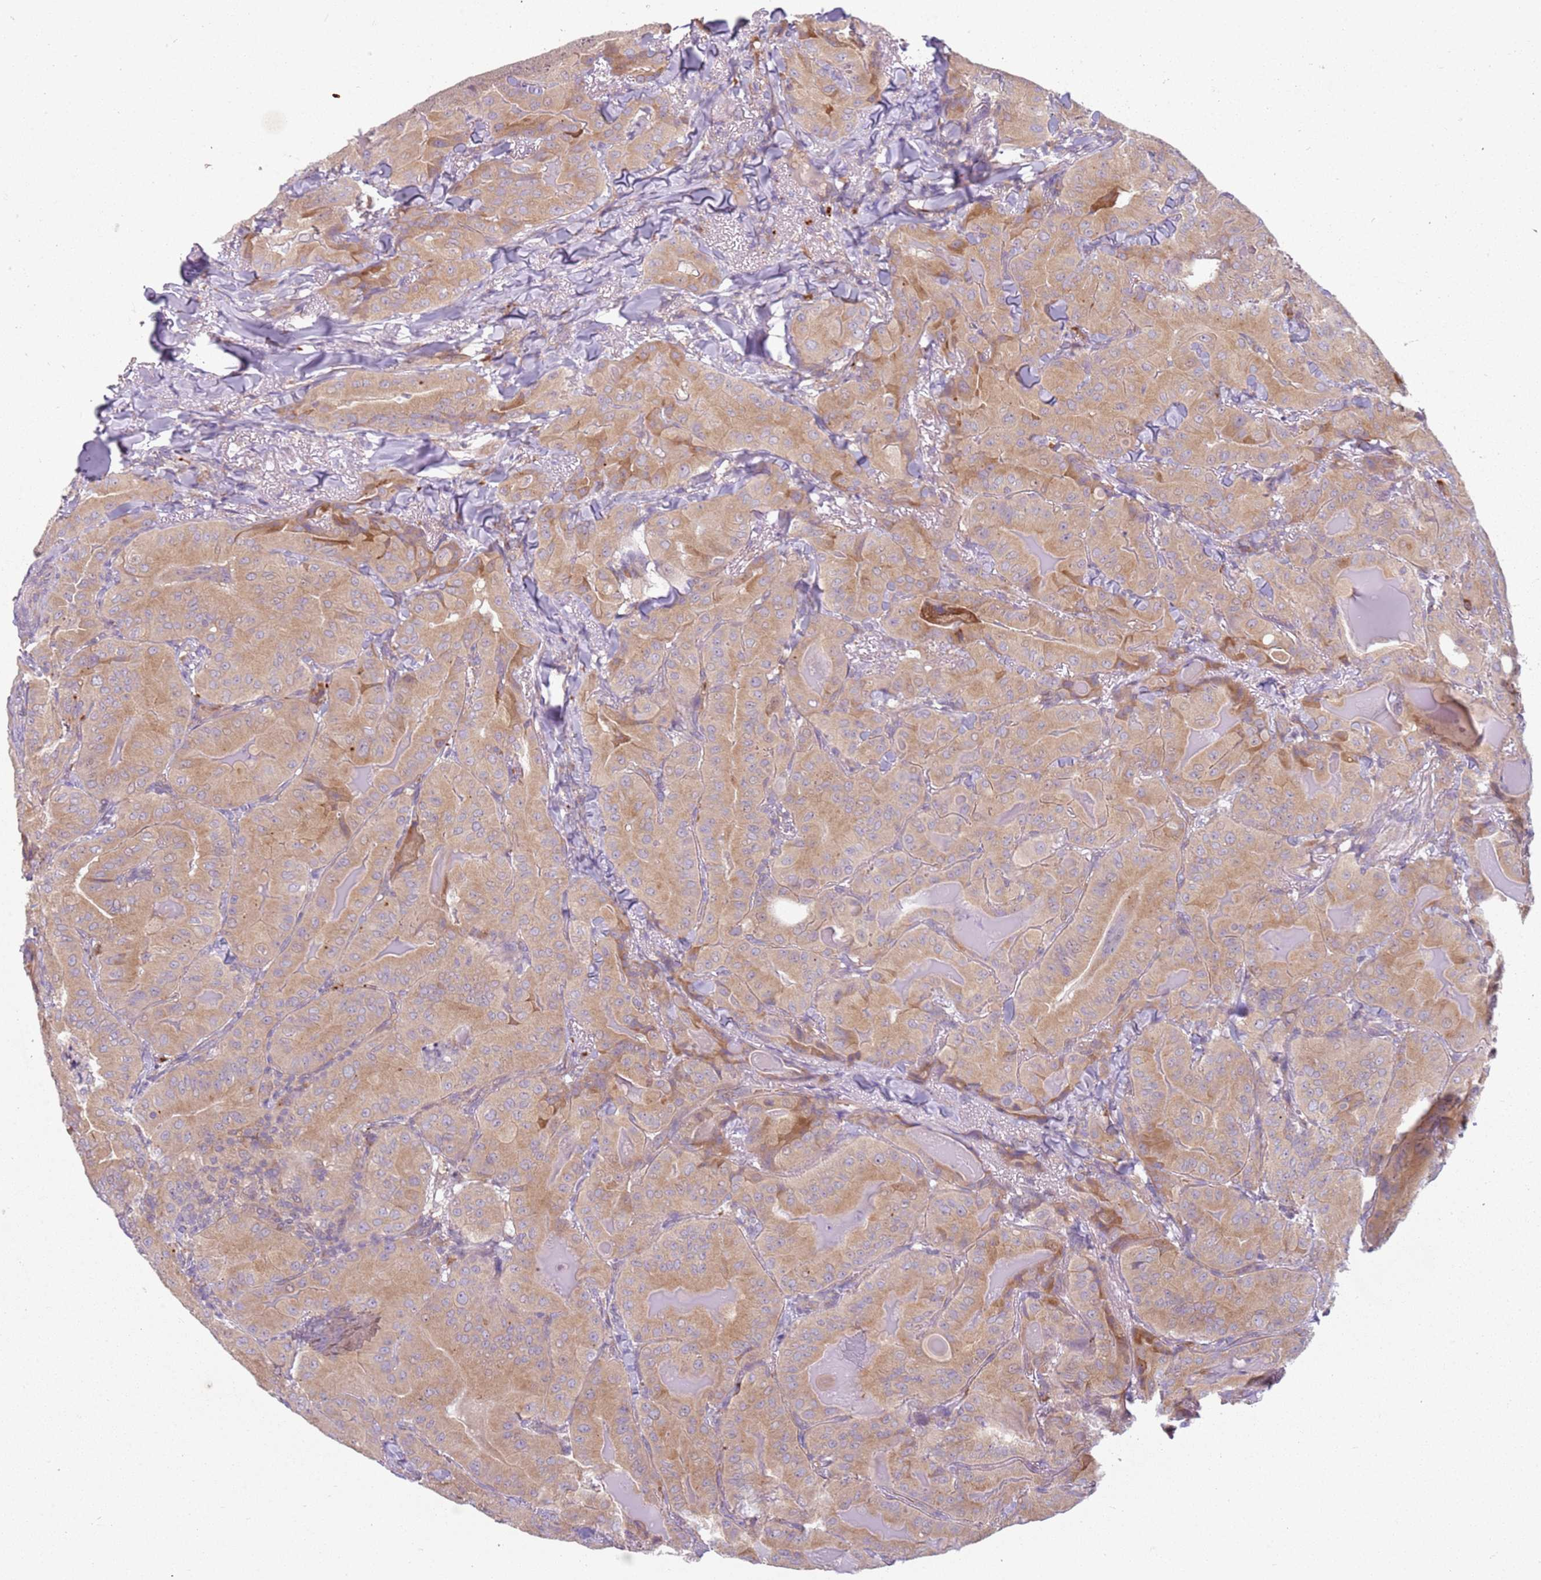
{"staining": {"intensity": "weak", "quantity": "25%-75%", "location": "cytoplasmic/membranous"}, "tissue": "thyroid cancer", "cell_type": "Tumor cells", "image_type": "cancer", "snomed": [{"axis": "morphology", "description": "Papillary adenocarcinoma, NOS"}, {"axis": "topography", "description": "Thyroid gland"}], "caption": "Immunohistochemistry (IHC) of human thyroid cancer reveals low levels of weak cytoplasmic/membranous positivity in about 25%-75% of tumor cells. The protein of interest is stained brown, and the nuclei are stained in blue (DAB IHC with brightfield microscopy, high magnification).", "gene": "RPS28", "patient": {"sex": "female", "age": 68}}